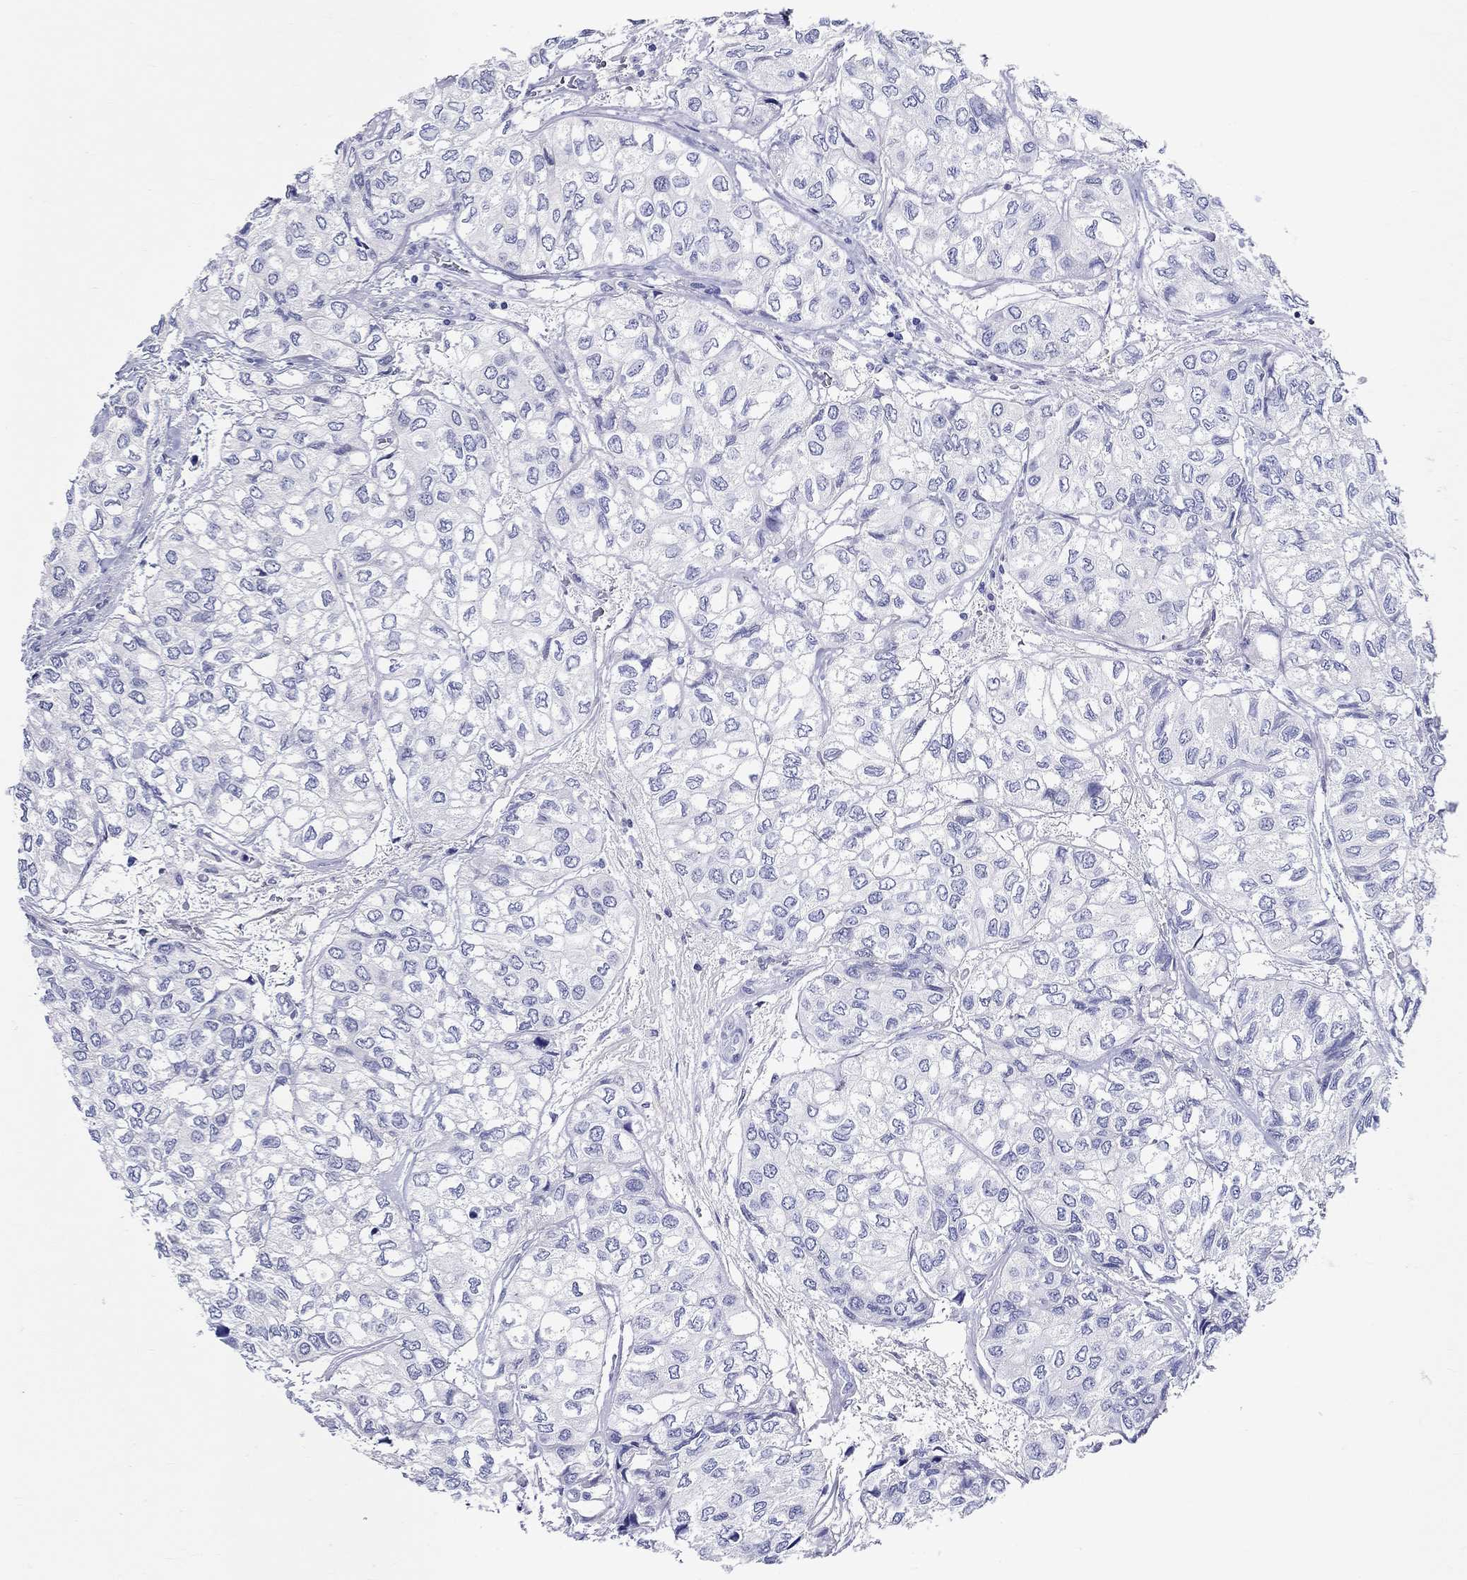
{"staining": {"intensity": "negative", "quantity": "none", "location": "none"}, "tissue": "urothelial cancer", "cell_type": "Tumor cells", "image_type": "cancer", "snomed": [{"axis": "morphology", "description": "Urothelial carcinoma, High grade"}, {"axis": "topography", "description": "Urinary bladder"}], "caption": "The image demonstrates no staining of tumor cells in urothelial carcinoma (high-grade).", "gene": "CRYGS", "patient": {"sex": "male", "age": 73}}